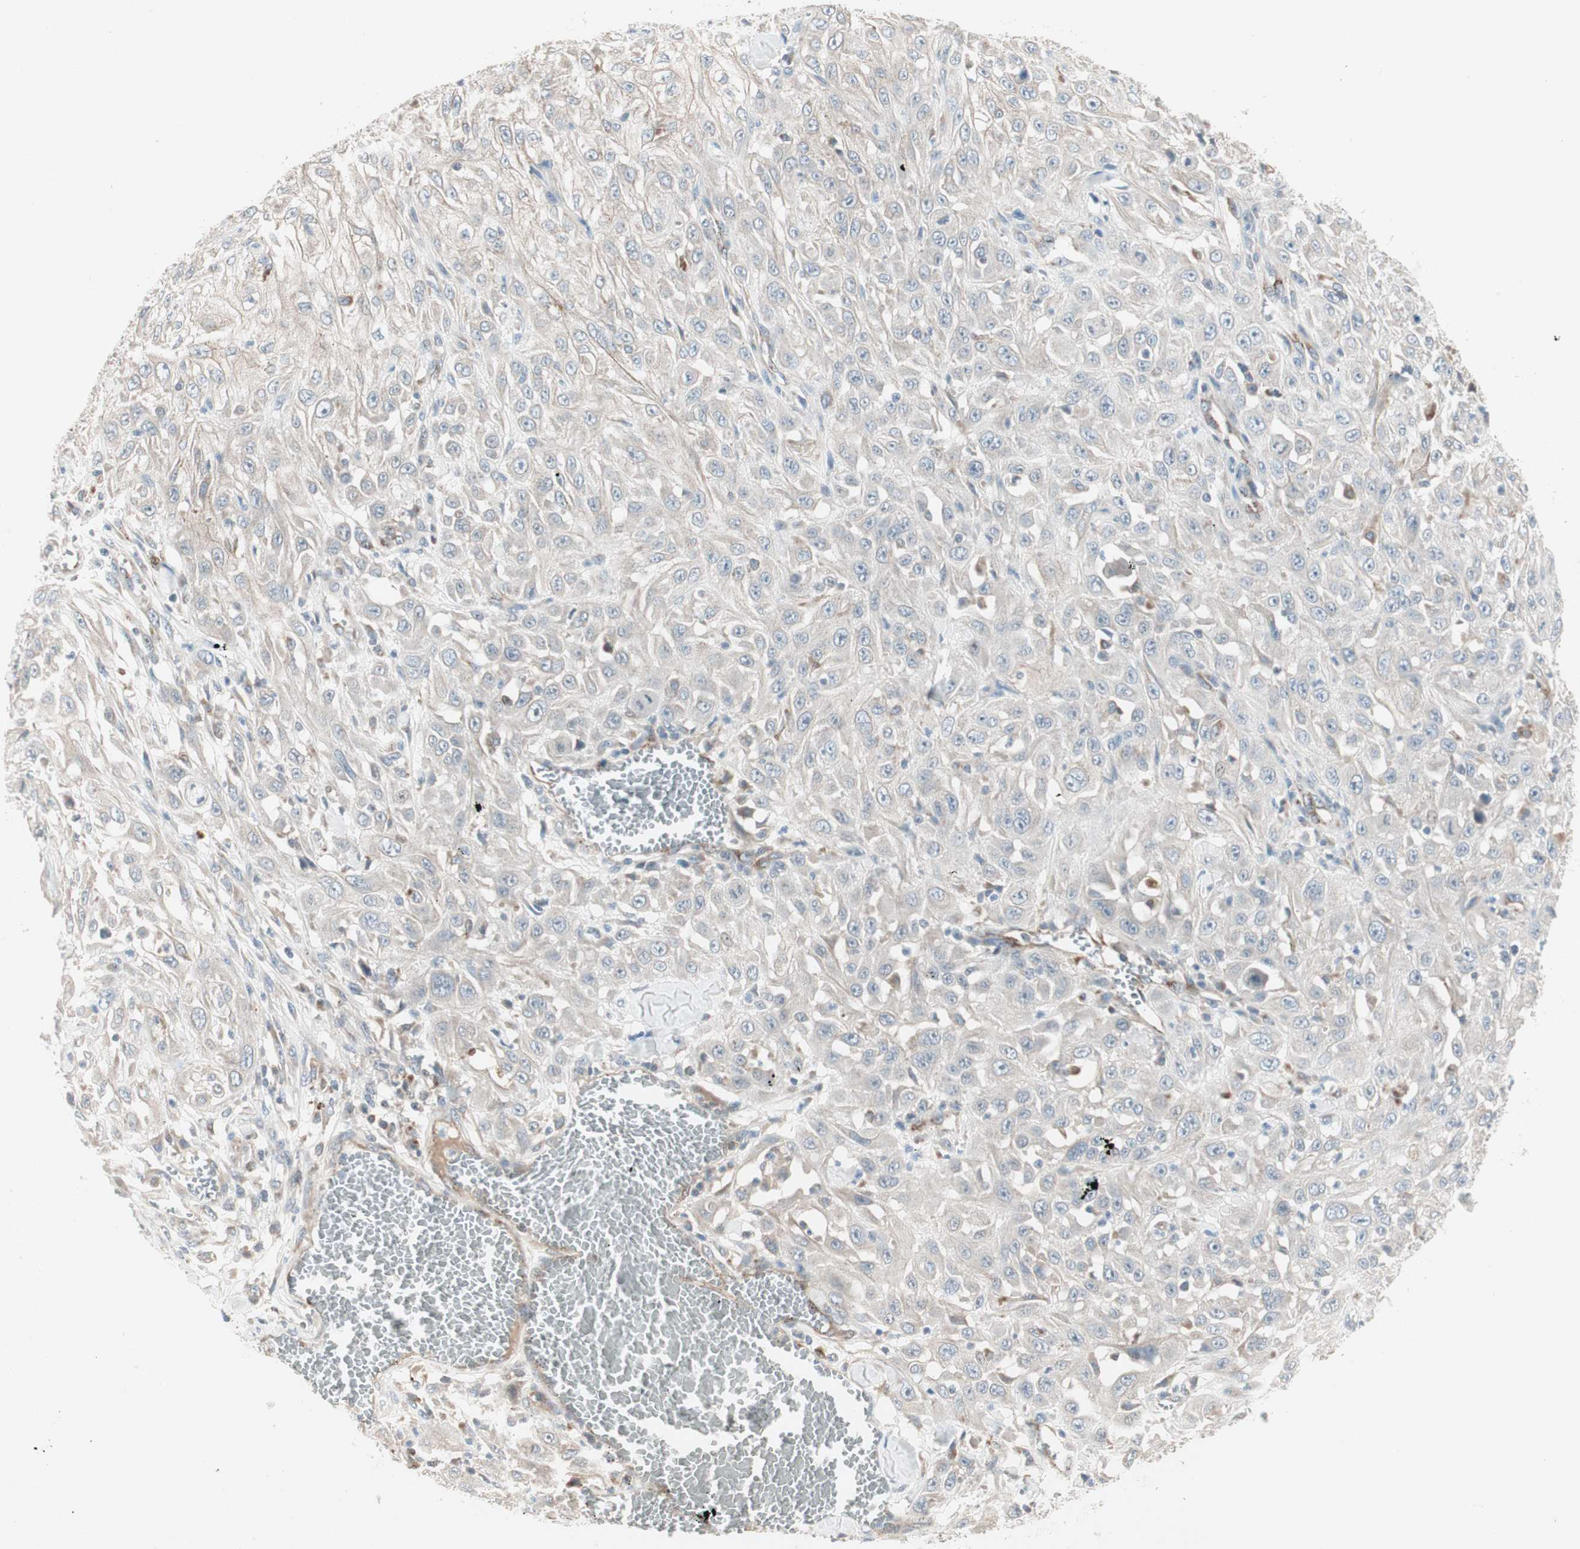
{"staining": {"intensity": "weak", "quantity": ">75%", "location": "cytoplasmic/membranous"}, "tissue": "skin cancer", "cell_type": "Tumor cells", "image_type": "cancer", "snomed": [{"axis": "morphology", "description": "Squamous cell carcinoma, NOS"}, {"axis": "morphology", "description": "Squamous cell carcinoma, metastatic, NOS"}, {"axis": "topography", "description": "Skin"}, {"axis": "topography", "description": "Lymph node"}], "caption": "Skin squamous cell carcinoma stained for a protein reveals weak cytoplasmic/membranous positivity in tumor cells.", "gene": "FGFR4", "patient": {"sex": "male", "age": 75}}